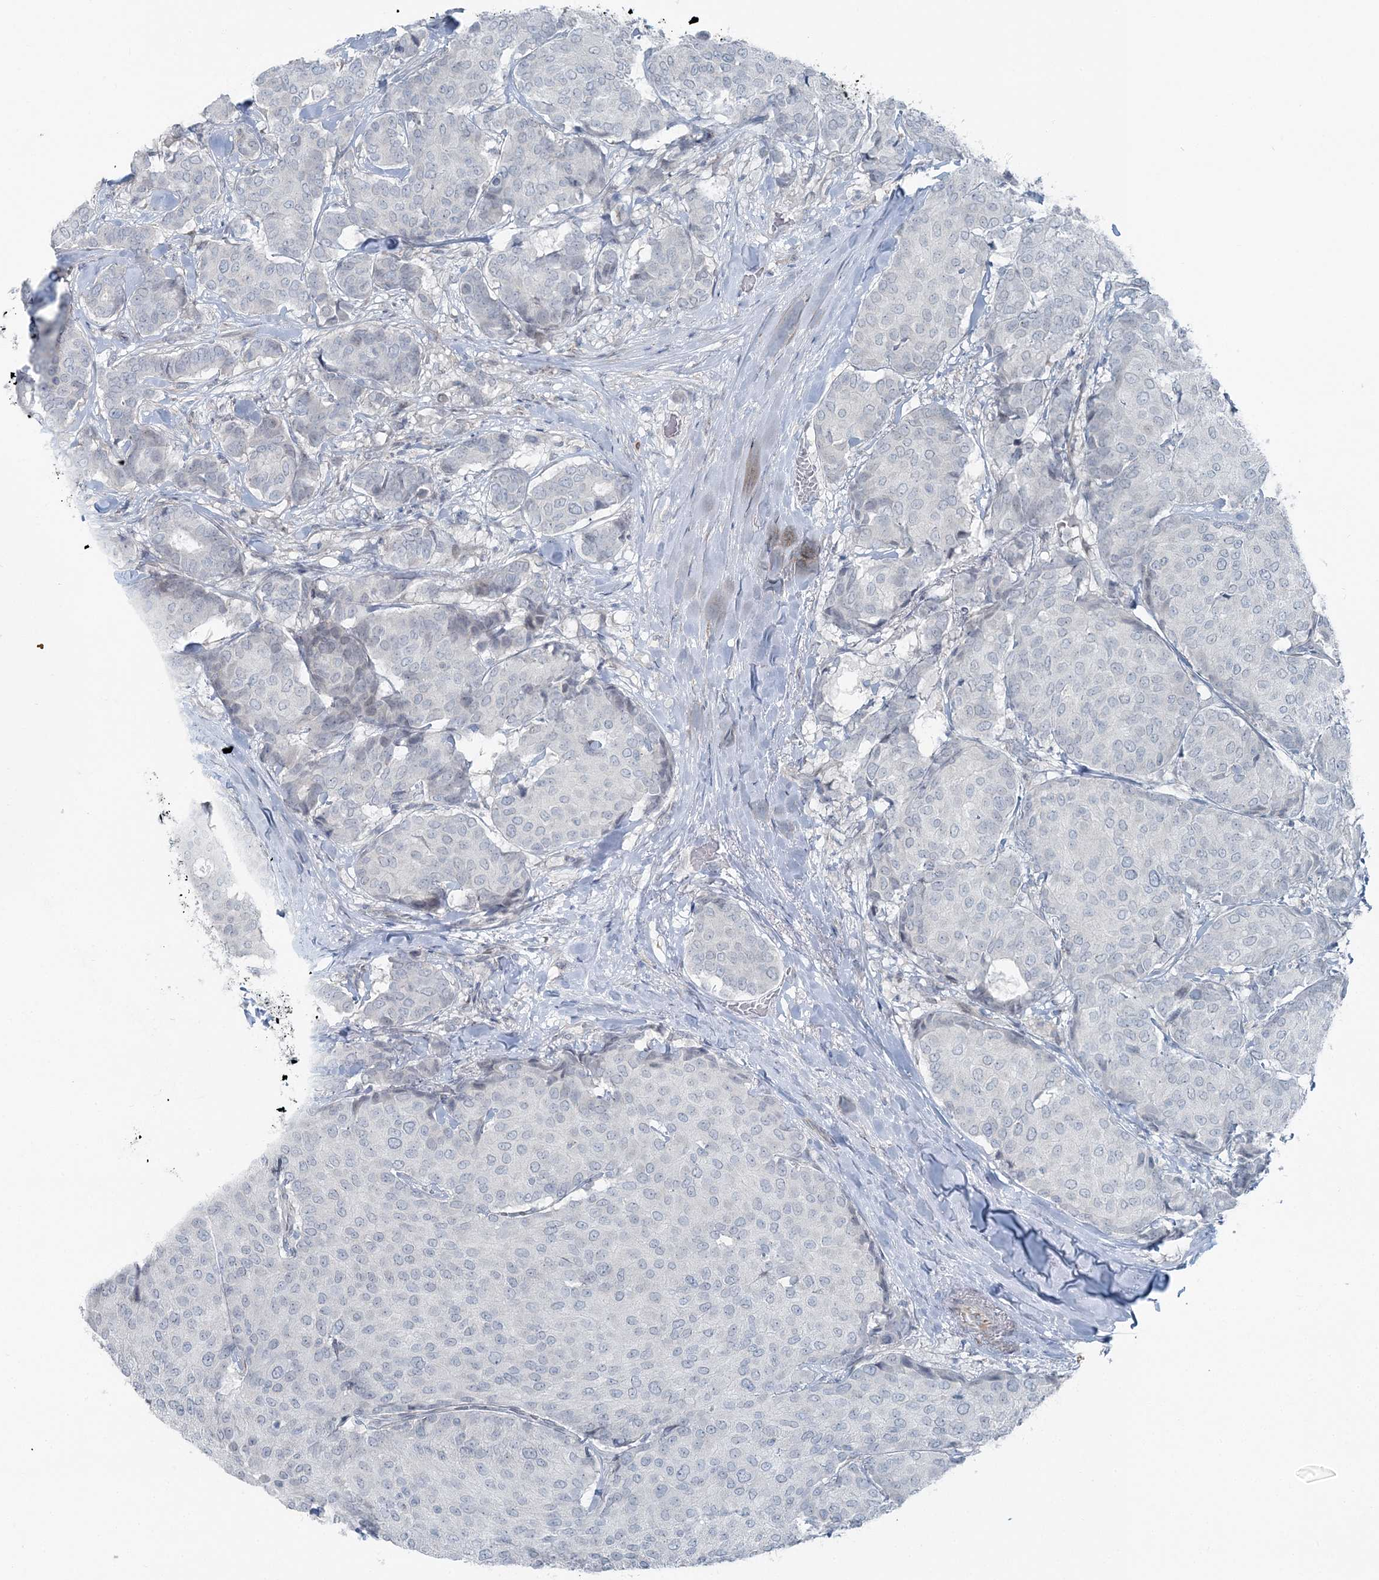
{"staining": {"intensity": "negative", "quantity": "none", "location": "none"}, "tissue": "breast cancer", "cell_type": "Tumor cells", "image_type": "cancer", "snomed": [{"axis": "morphology", "description": "Duct carcinoma"}, {"axis": "topography", "description": "Breast"}], "caption": "Immunohistochemical staining of human breast cancer demonstrates no significant expression in tumor cells. (Stains: DAB (3,3'-diaminobenzidine) immunohistochemistry with hematoxylin counter stain, Microscopy: brightfield microscopy at high magnification).", "gene": "FBXL17", "patient": {"sex": "female", "age": 75}}